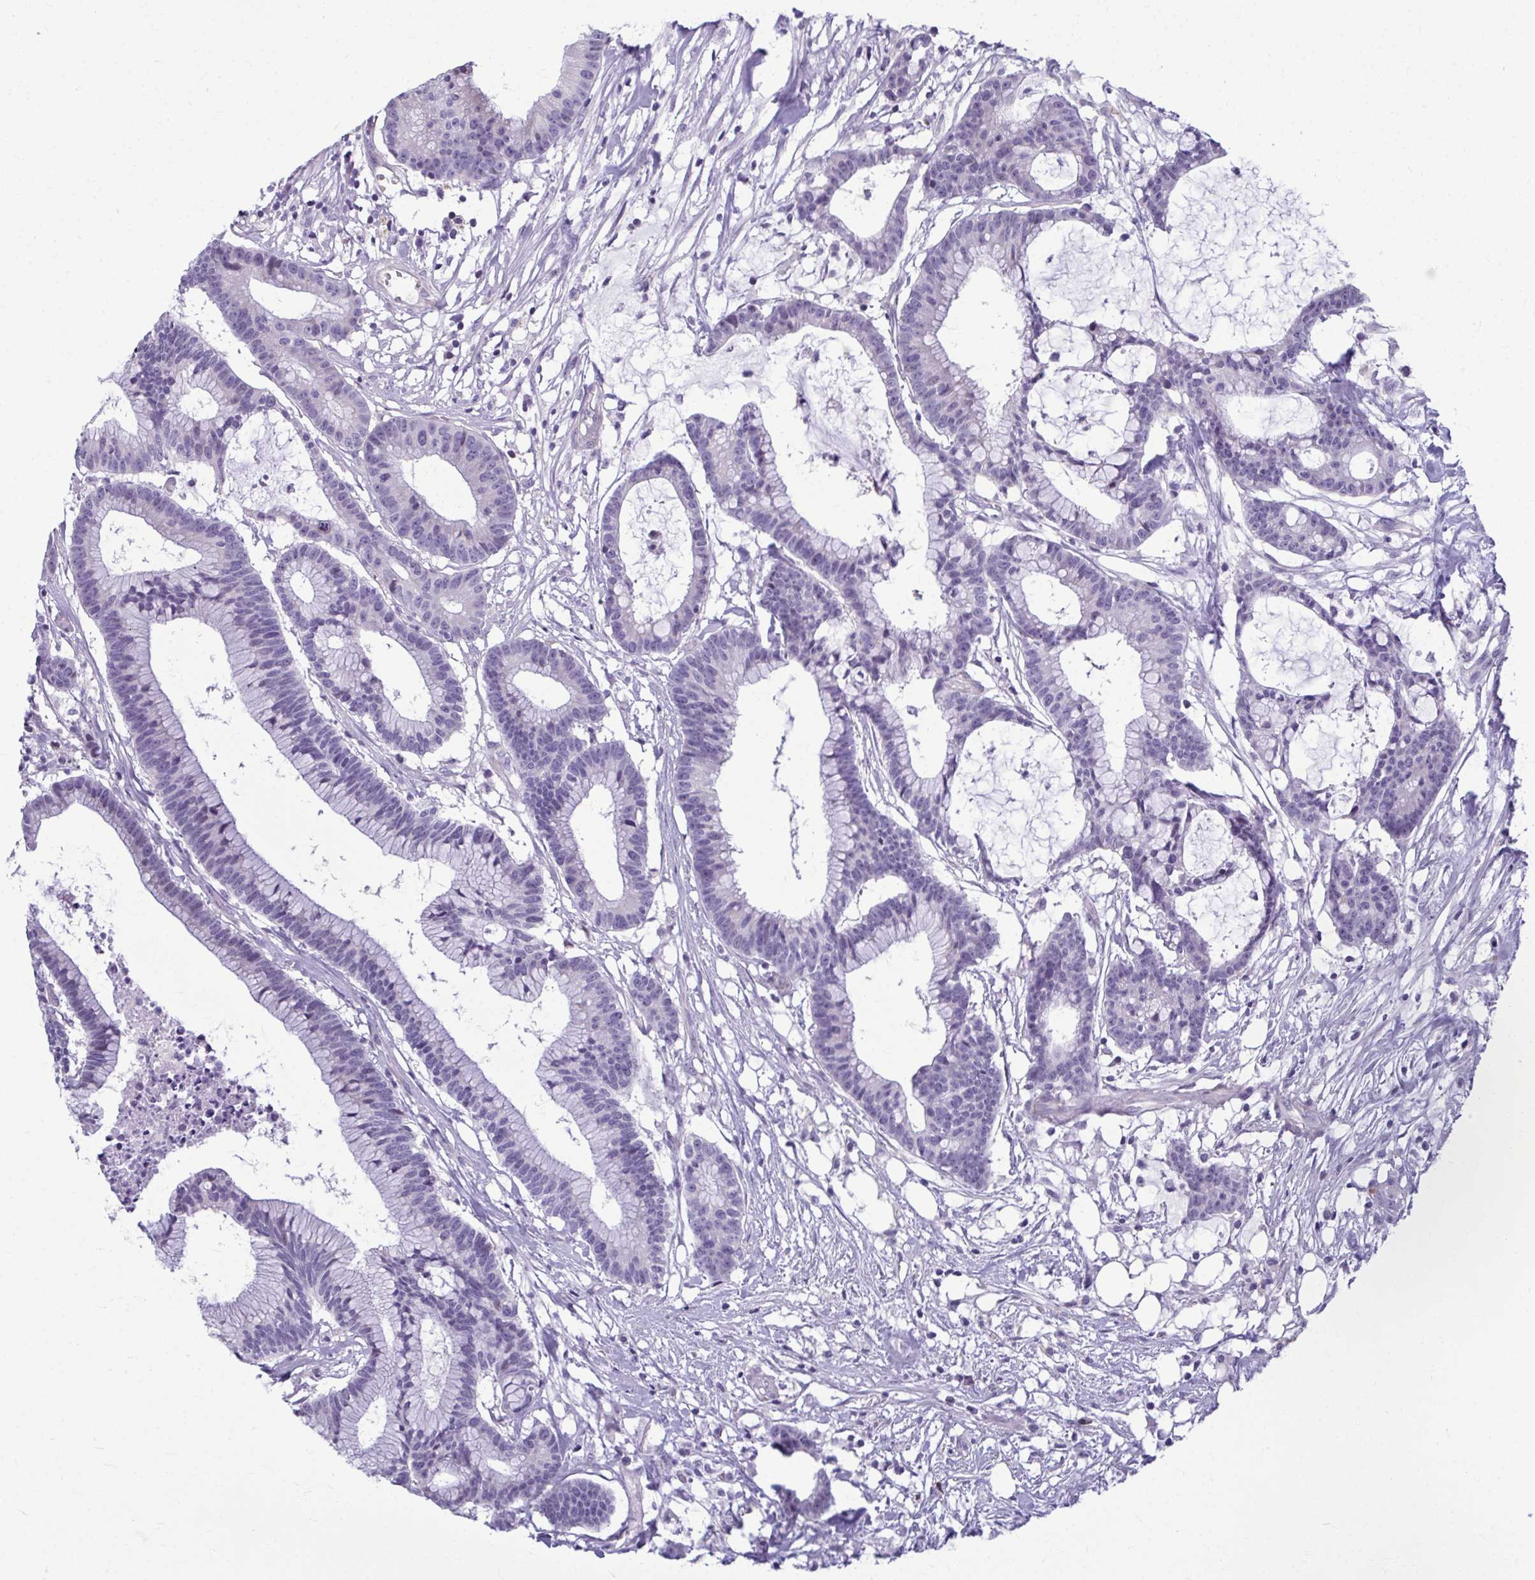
{"staining": {"intensity": "negative", "quantity": "none", "location": "none"}, "tissue": "colorectal cancer", "cell_type": "Tumor cells", "image_type": "cancer", "snomed": [{"axis": "morphology", "description": "Adenocarcinoma, NOS"}, {"axis": "topography", "description": "Colon"}], "caption": "The image demonstrates no significant positivity in tumor cells of colorectal adenocarcinoma. (Stains: DAB immunohistochemistry with hematoxylin counter stain, Microscopy: brightfield microscopy at high magnification).", "gene": "SERPINI1", "patient": {"sex": "female", "age": 78}}